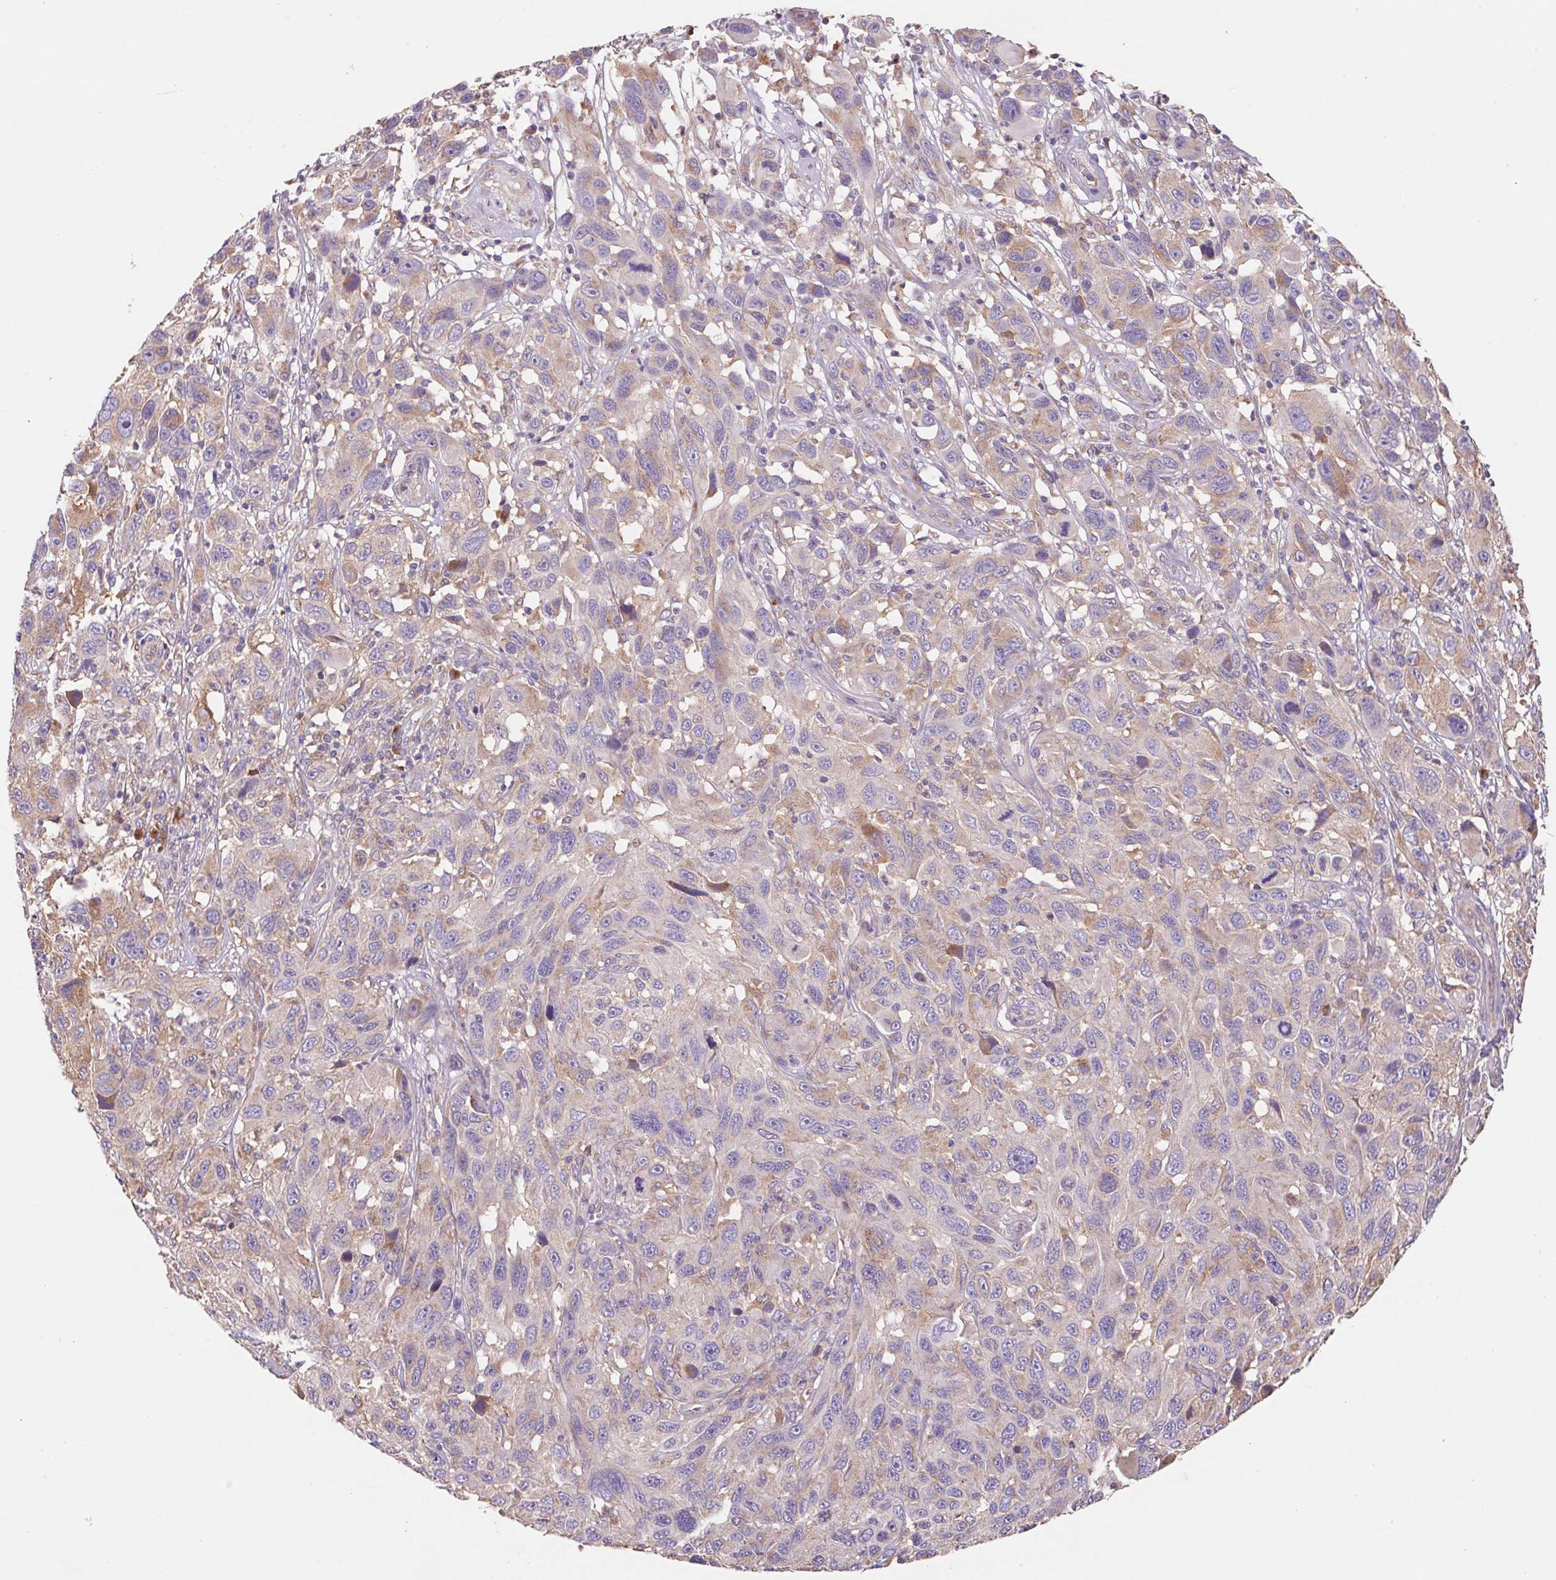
{"staining": {"intensity": "weak", "quantity": "<25%", "location": "cytoplasmic/membranous"}, "tissue": "melanoma", "cell_type": "Tumor cells", "image_type": "cancer", "snomed": [{"axis": "morphology", "description": "Malignant melanoma, NOS"}, {"axis": "topography", "description": "Skin"}], "caption": "High power microscopy micrograph of an IHC photomicrograph of melanoma, revealing no significant positivity in tumor cells.", "gene": "RAB1A", "patient": {"sex": "male", "age": 53}}